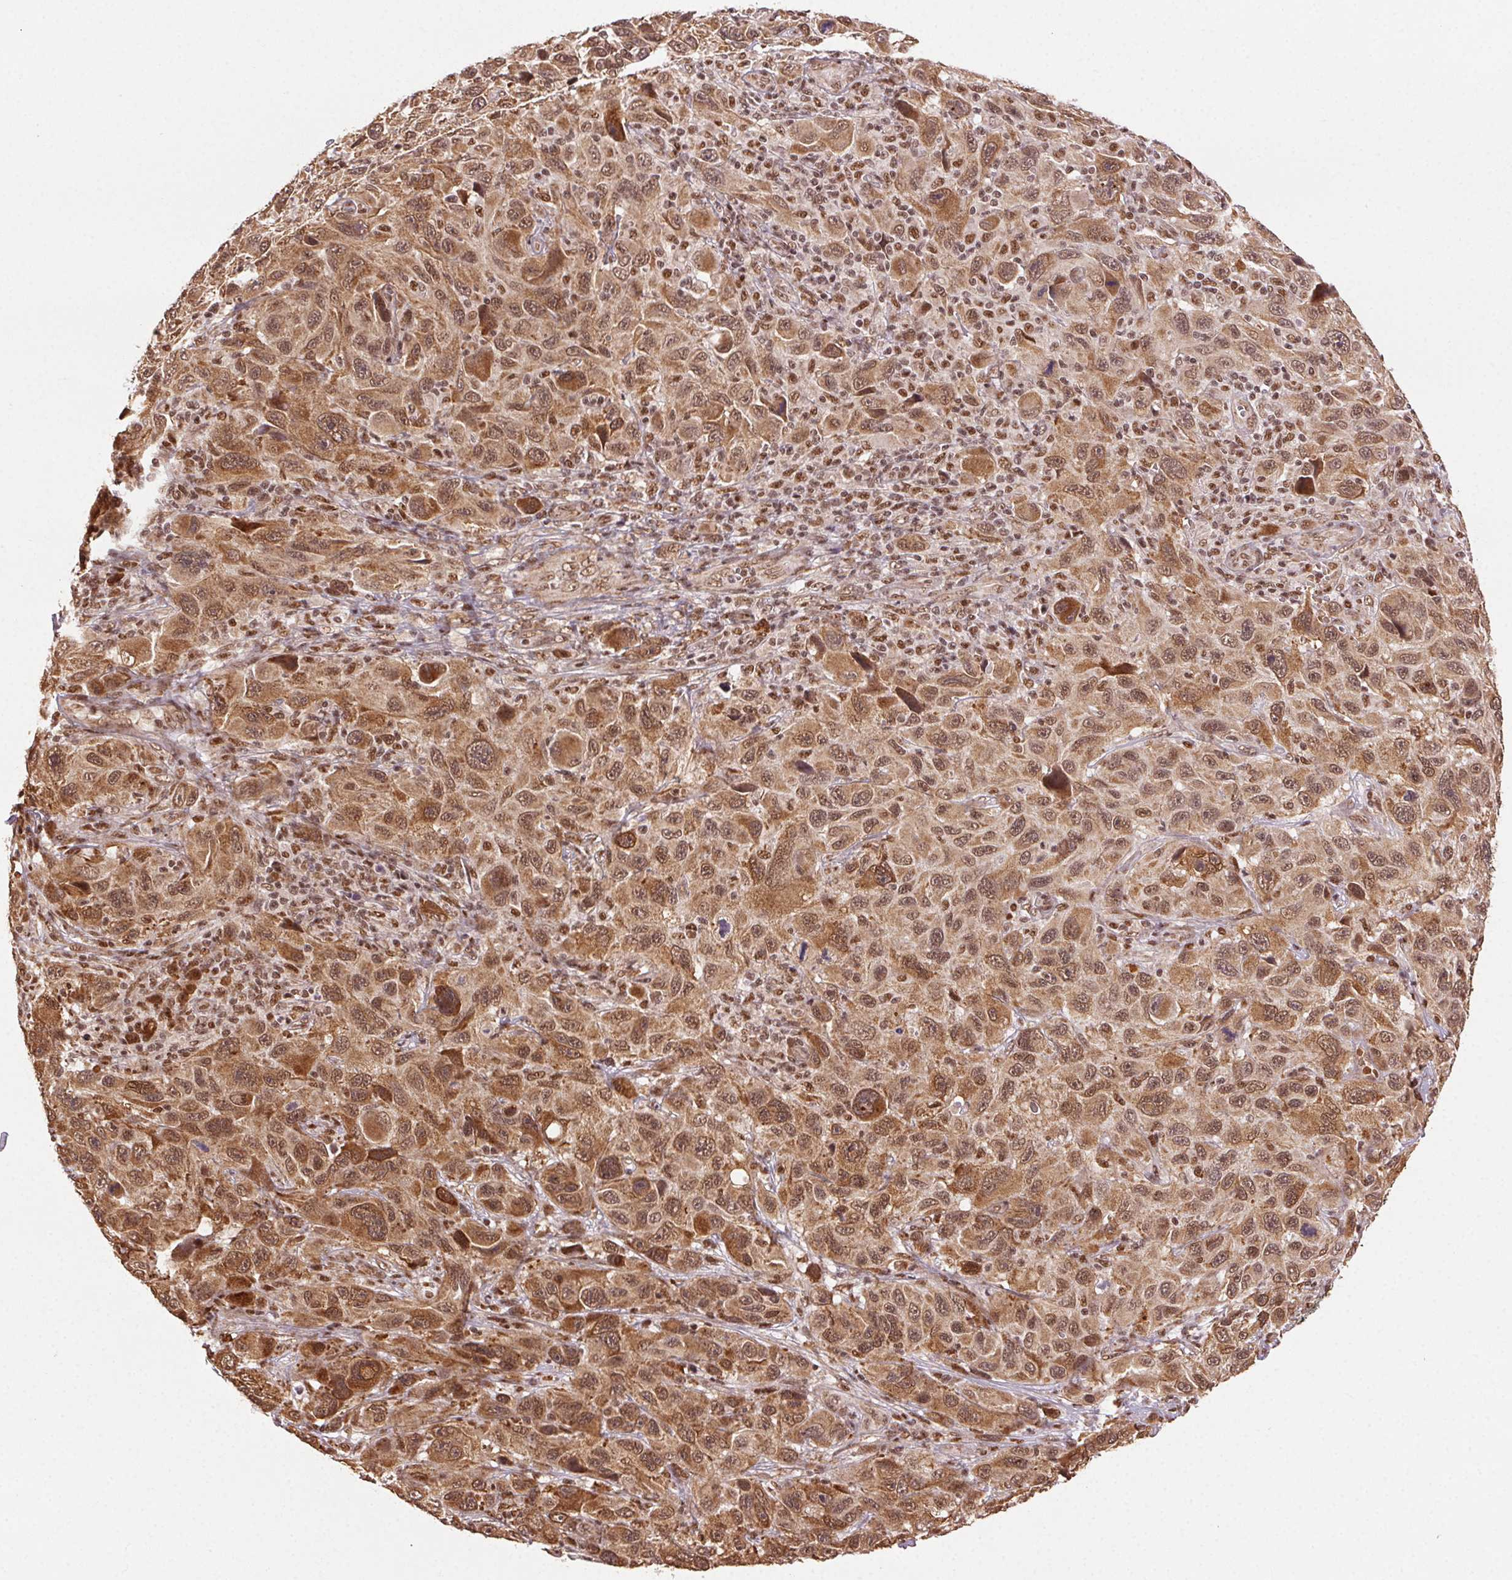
{"staining": {"intensity": "moderate", "quantity": ">75%", "location": "cytoplasmic/membranous,nuclear"}, "tissue": "melanoma", "cell_type": "Tumor cells", "image_type": "cancer", "snomed": [{"axis": "morphology", "description": "Malignant melanoma, NOS"}, {"axis": "topography", "description": "Skin"}], "caption": "Melanoma tissue shows moderate cytoplasmic/membranous and nuclear expression in about >75% of tumor cells", "gene": "TREML4", "patient": {"sex": "male", "age": 53}}